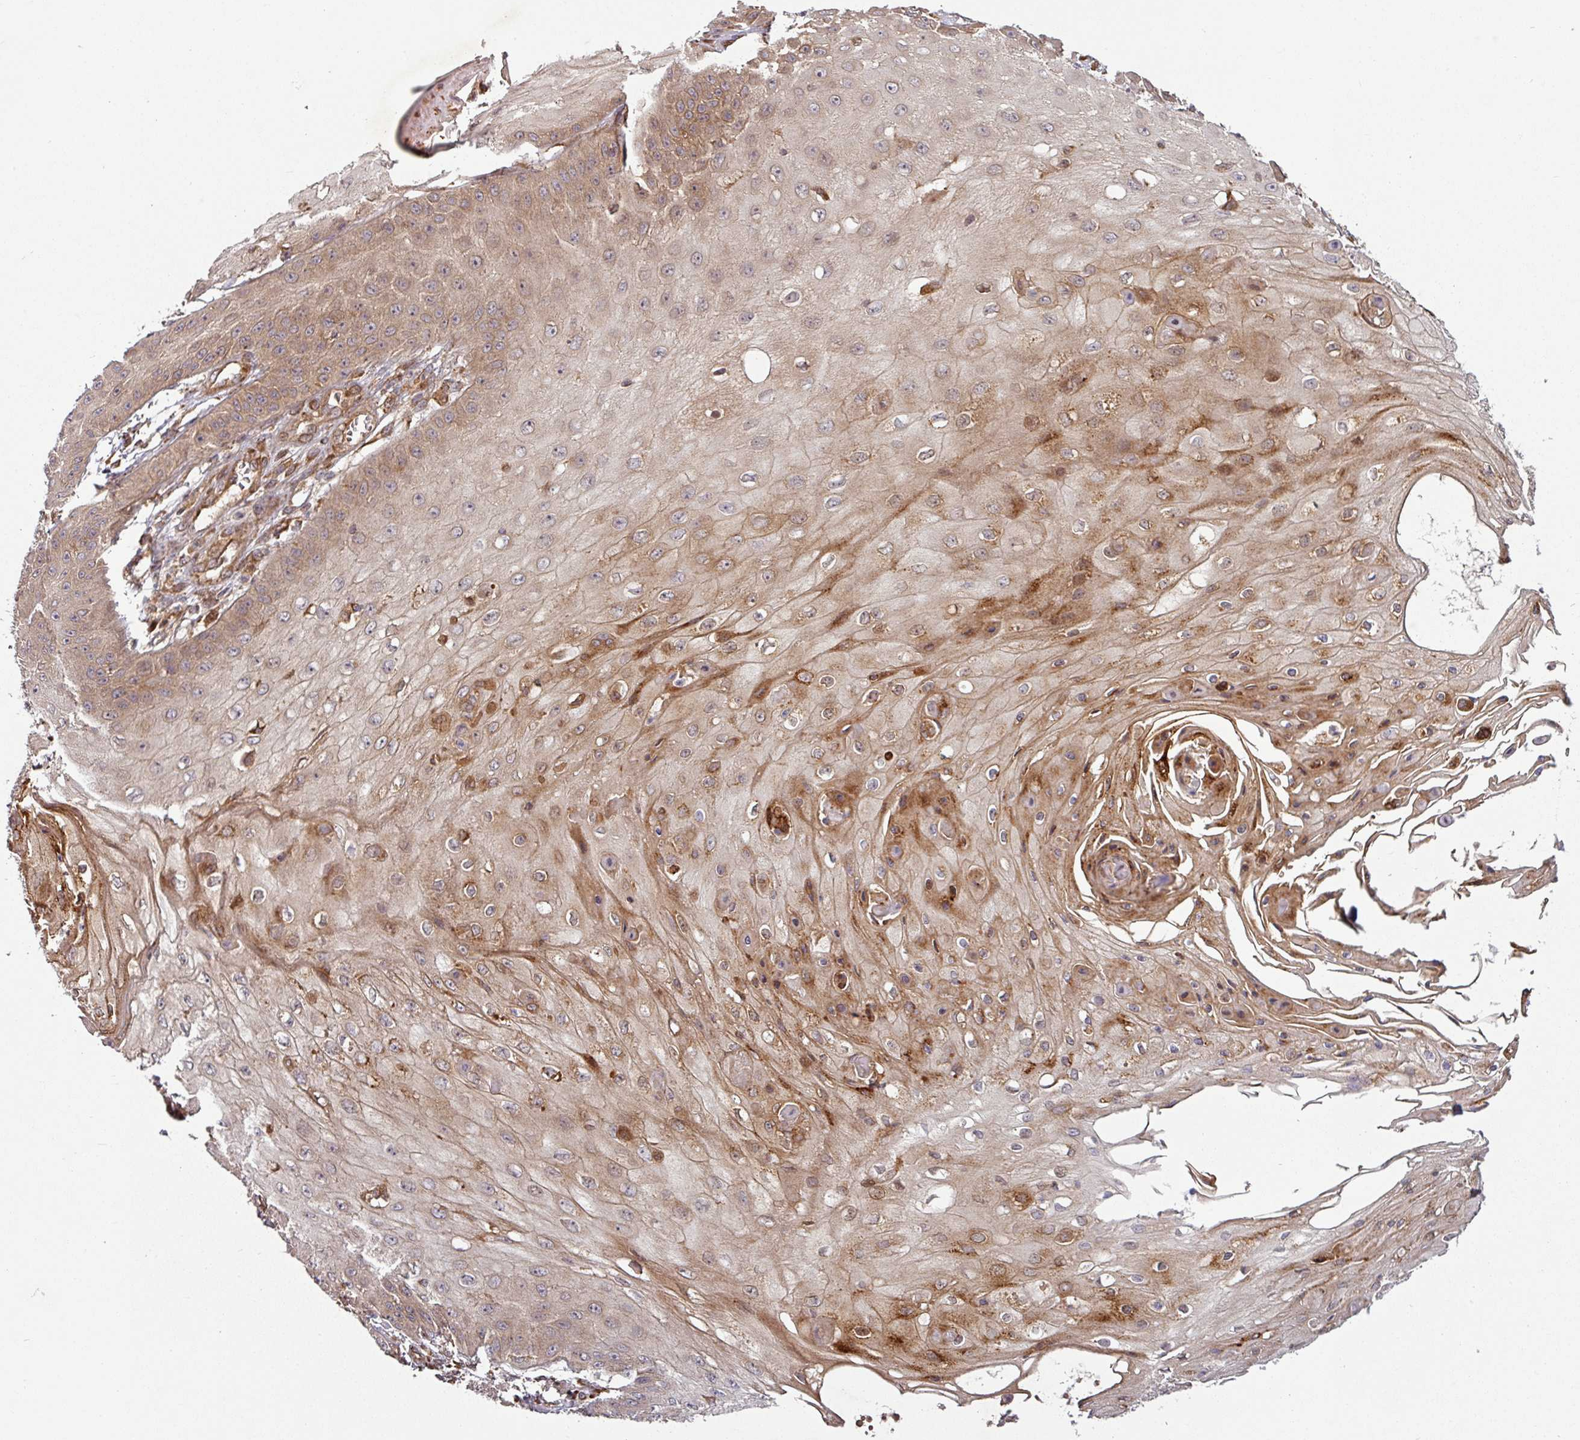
{"staining": {"intensity": "moderate", "quantity": "25%-75%", "location": "cytoplasmic/membranous"}, "tissue": "skin cancer", "cell_type": "Tumor cells", "image_type": "cancer", "snomed": [{"axis": "morphology", "description": "Squamous cell carcinoma, NOS"}, {"axis": "topography", "description": "Skin"}], "caption": "The micrograph shows a brown stain indicating the presence of a protein in the cytoplasmic/membranous of tumor cells in skin cancer (squamous cell carcinoma). (Brightfield microscopy of DAB IHC at high magnification).", "gene": "RAB5A", "patient": {"sex": "male", "age": 70}}